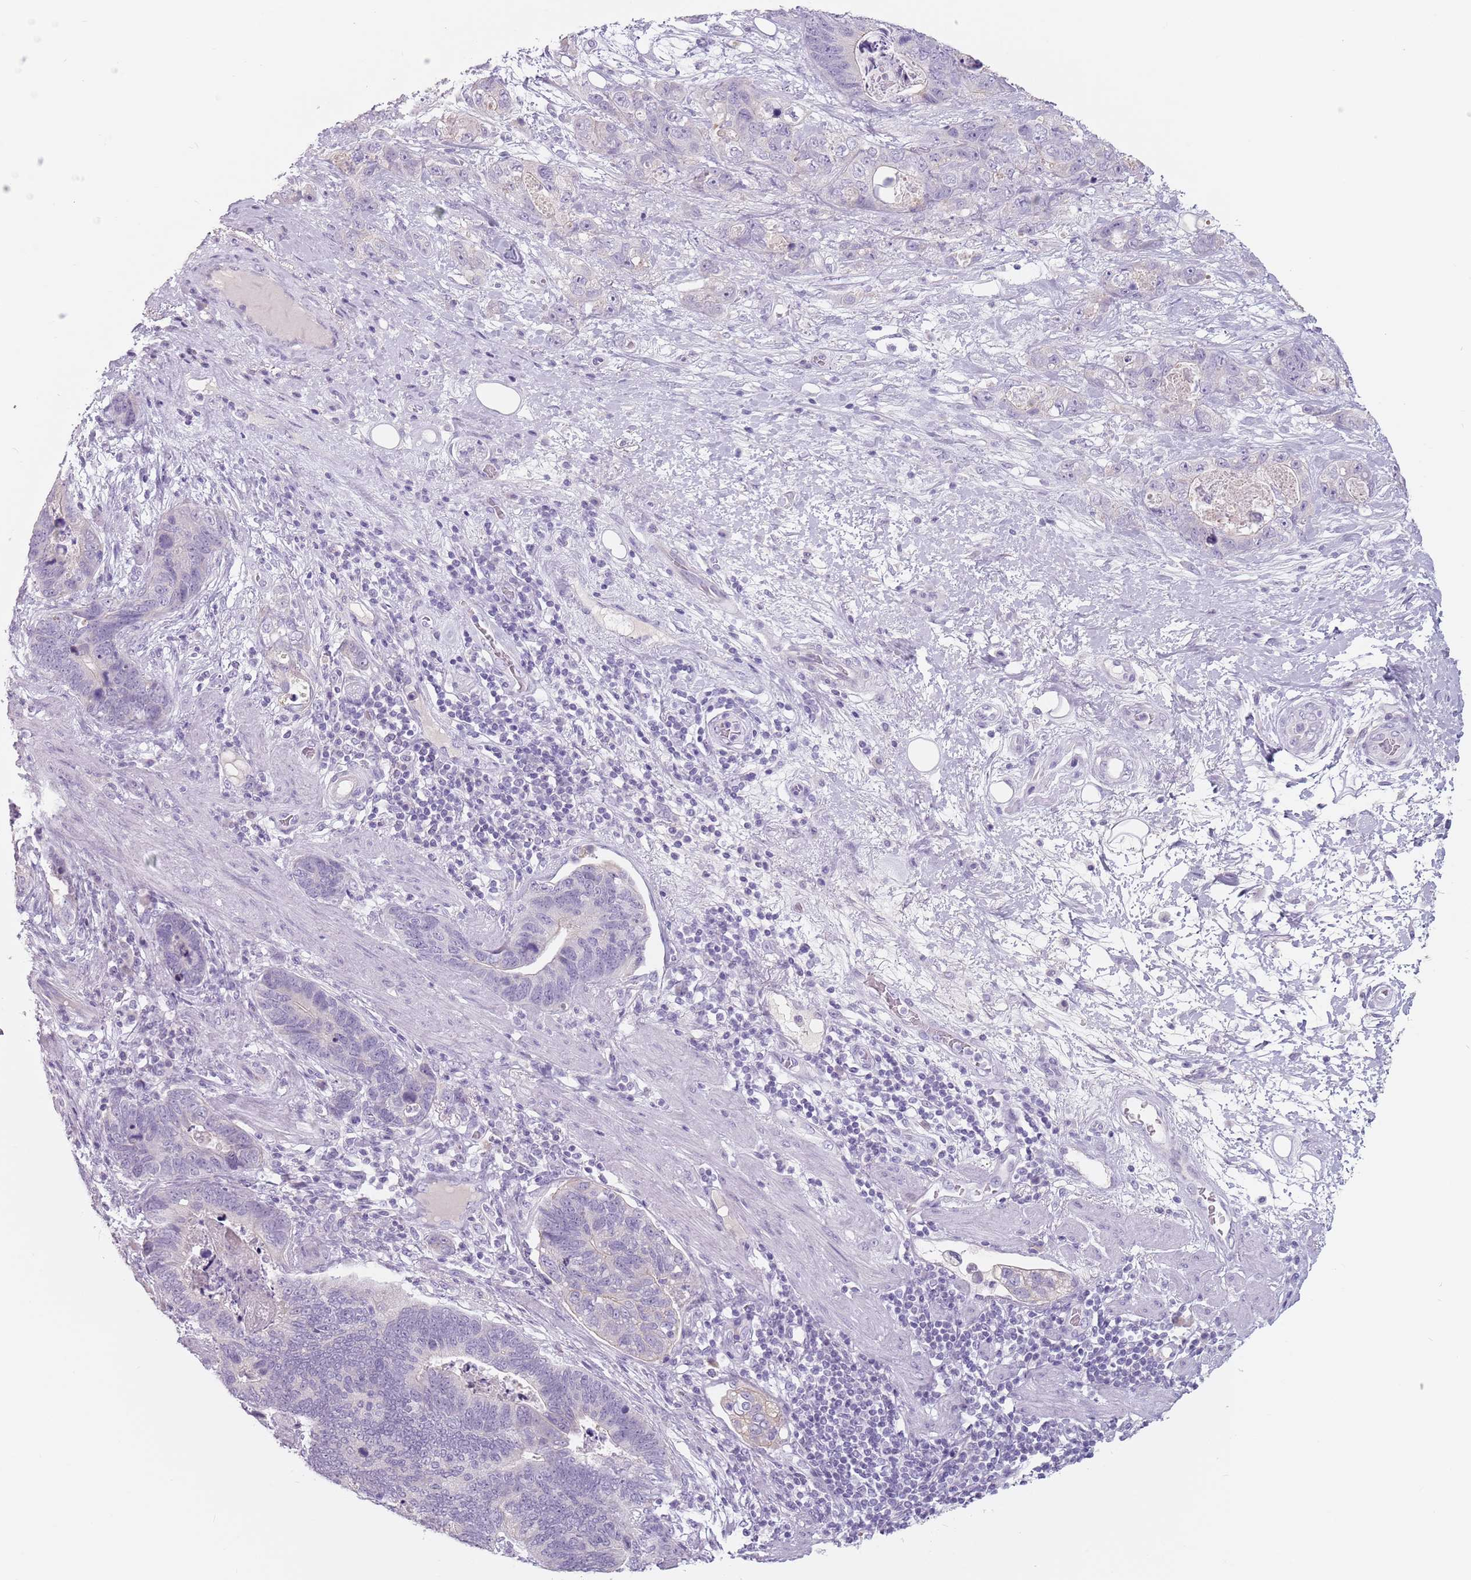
{"staining": {"intensity": "negative", "quantity": "none", "location": "none"}, "tissue": "stomach cancer", "cell_type": "Tumor cells", "image_type": "cancer", "snomed": [{"axis": "morphology", "description": "Normal tissue, NOS"}, {"axis": "morphology", "description": "Adenocarcinoma, NOS"}, {"axis": "topography", "description": "Stomach"}], "caption": "IHC image of neoplastic tissue: stomach adenocarcinoma stained with DAB (3,3'-diaminobenzidine) reveals no significant protein expression in tumor cells. (DAB immunohistochemistry (IHC) visualized using brightfield microscopy, high magnification).", "gene": "CEP19", "patient": {"sex": "female", "age": 89}}